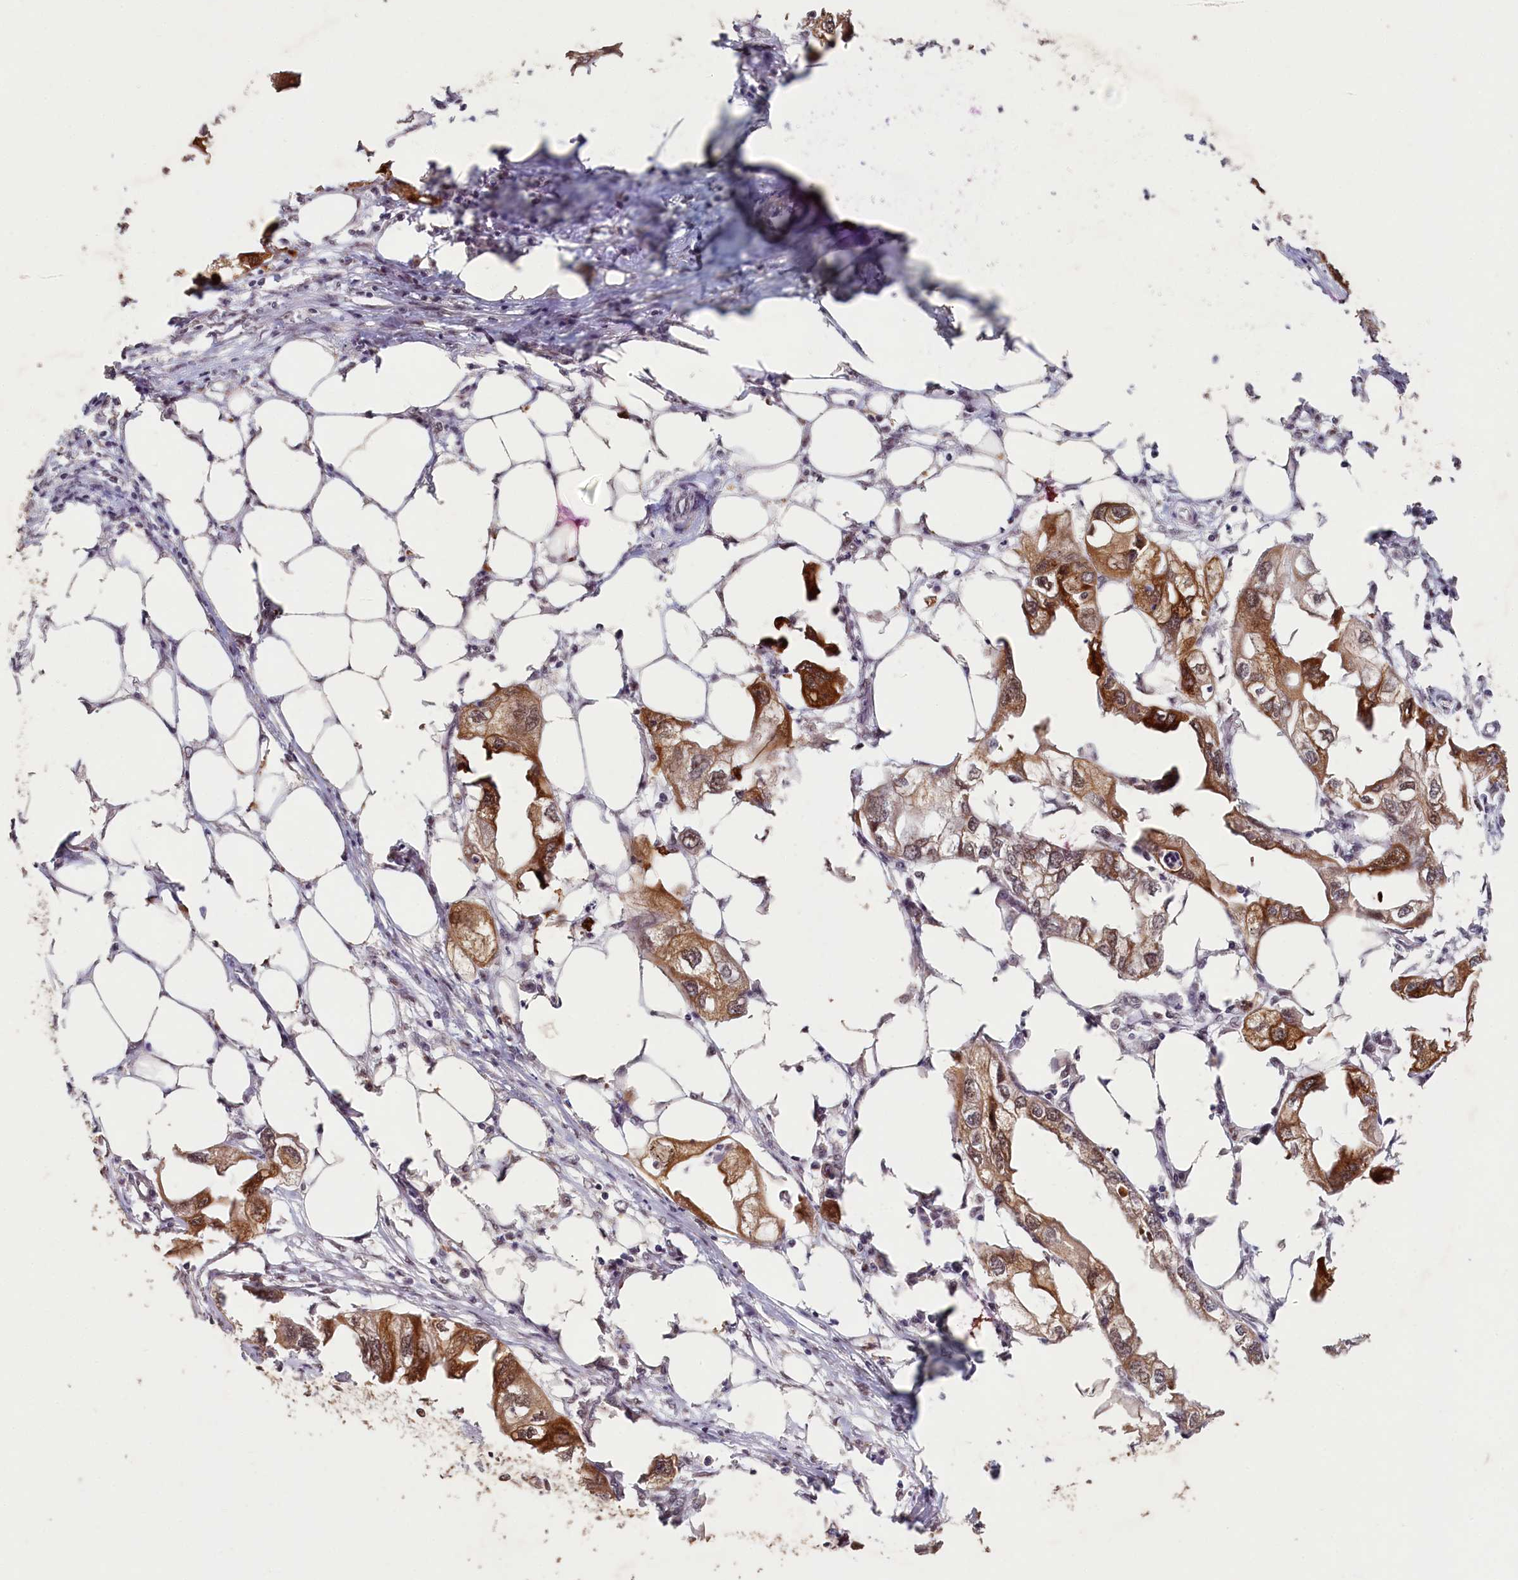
{"staining": {"intensity": "strong", "quantity": ">75%", "location": "cytoplasmic/membranous"}, "tissue": "endometrial cancer", "cell_type": "Tumor cells", "image_type": "cancer", "snomed": [{"axis": "morphology", "description": "Adenocarcinoma, NOS"}, {"axis": "morphology", "description": "Adenocarcinoma, metastatic, NOS"}, {"axis": "topography", "description": "Adipose tissue"}, {"axis": "topography", "description": "Endometrium"}], "caption": "Immunohistochemistry (IHC) staining of endometrial cancer, which shows high levels of strong cytoplasmic/membranous positivity in approximately >75% of tumor cells indicating strong cytoplasmic/membranous protein expression. The staining was performed using DAB (3,3'-diaminobenzidine) (brown) for protein detection and nuclei were counterstained in hematoxylin (blue).", "gene": "PDE6D", "patient": {"sex": "female", "age": 67}}